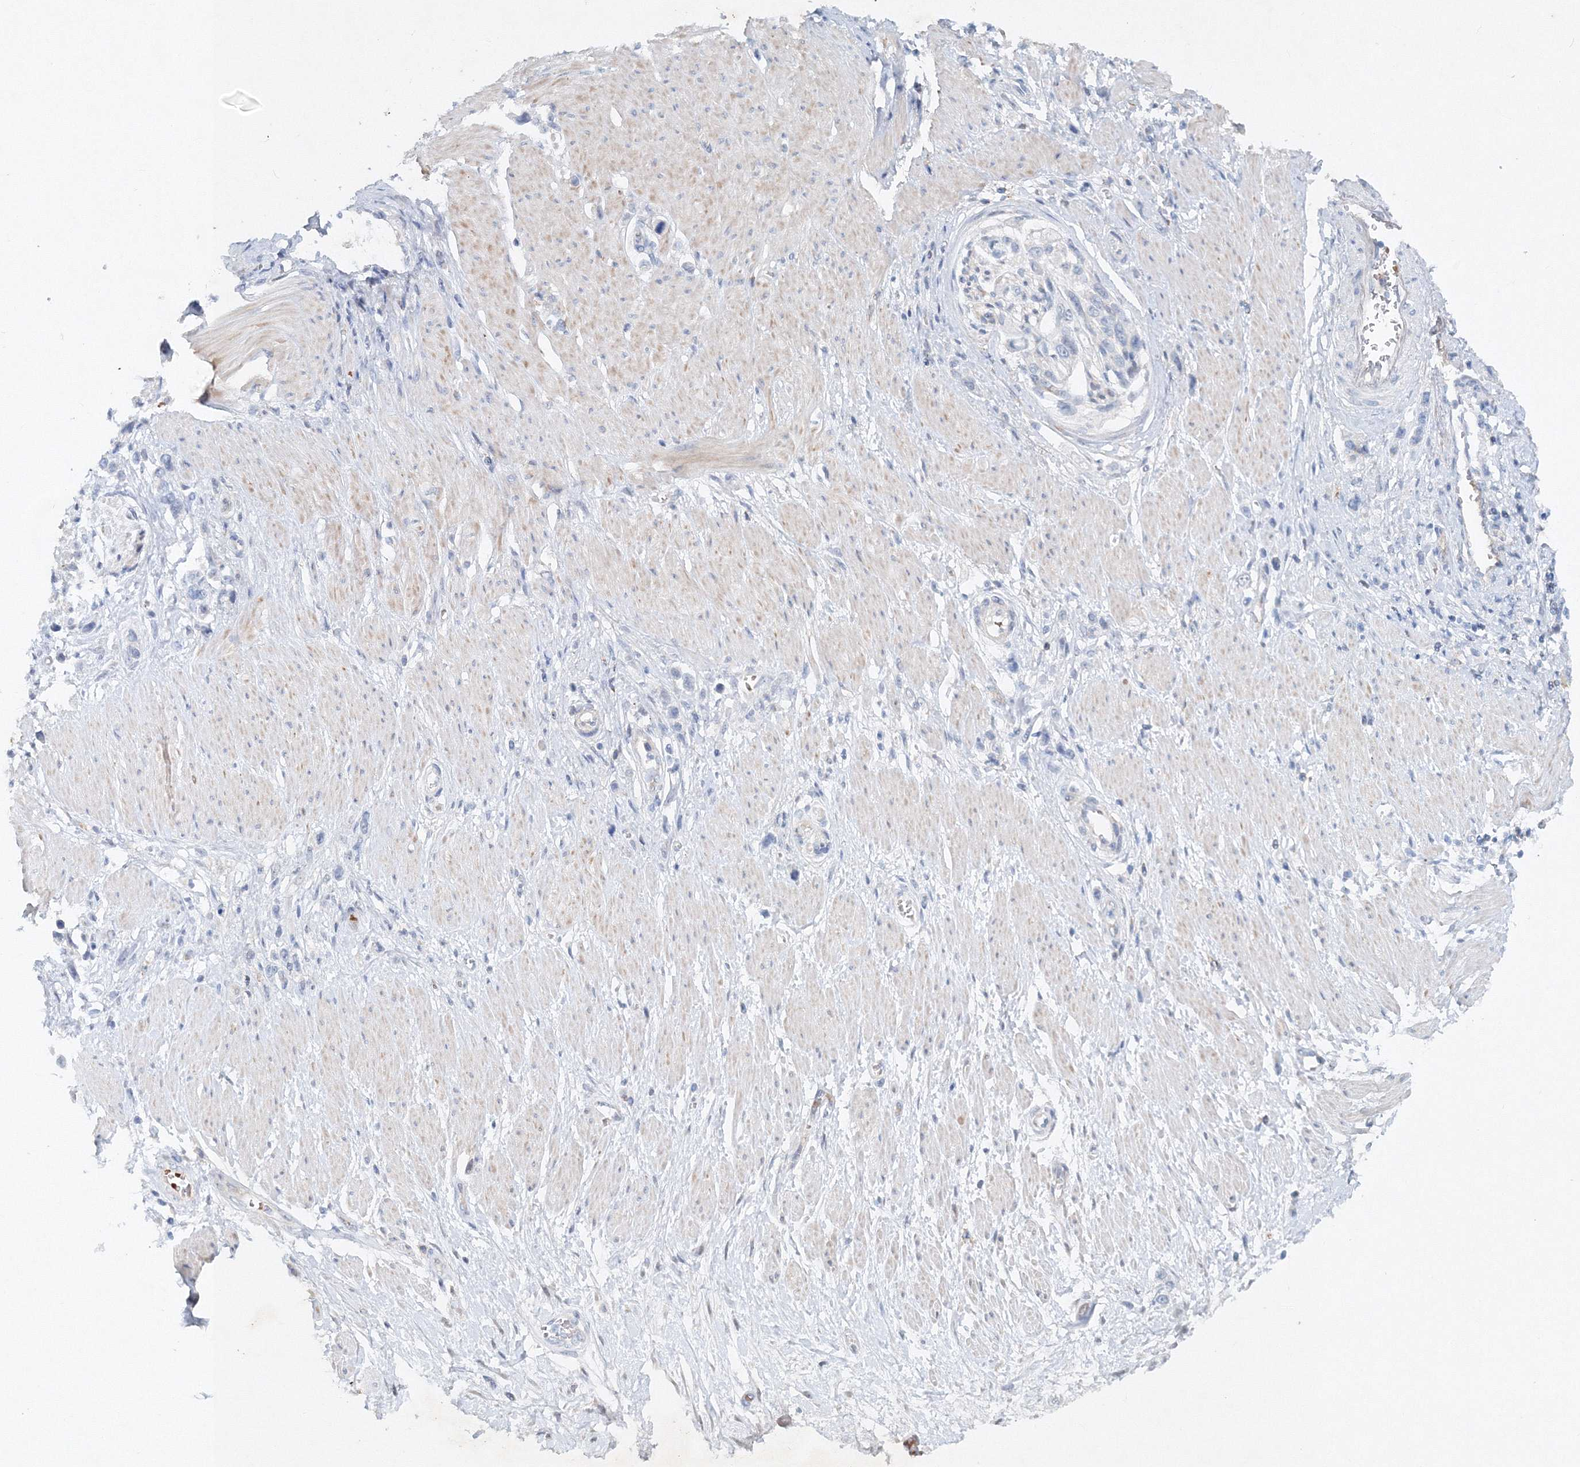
{"staining": {"intensity": "negative", "quantity": "none", "location": "none"}, "tissue": "stomach cancer", "cell_type": "Tumor cells", "image_type": "cancer", "snomed": [{"axis": "morphology", "description": "Normal tissue, NOS"}, {"axis": "morphology", "description": "Adenocarcinoma, NOS"}, {"axis": "topography", "description": "Stomach, upper"}, {"axis": "topography", "description": "Stomach"}], "caption": "A high-resolution image shows IHC staining of stomach cancer, which demonstrates no significant expression in tumor cells.", "gene": "SH3BP5", "patient": {"sex": "female", "age": 65}}